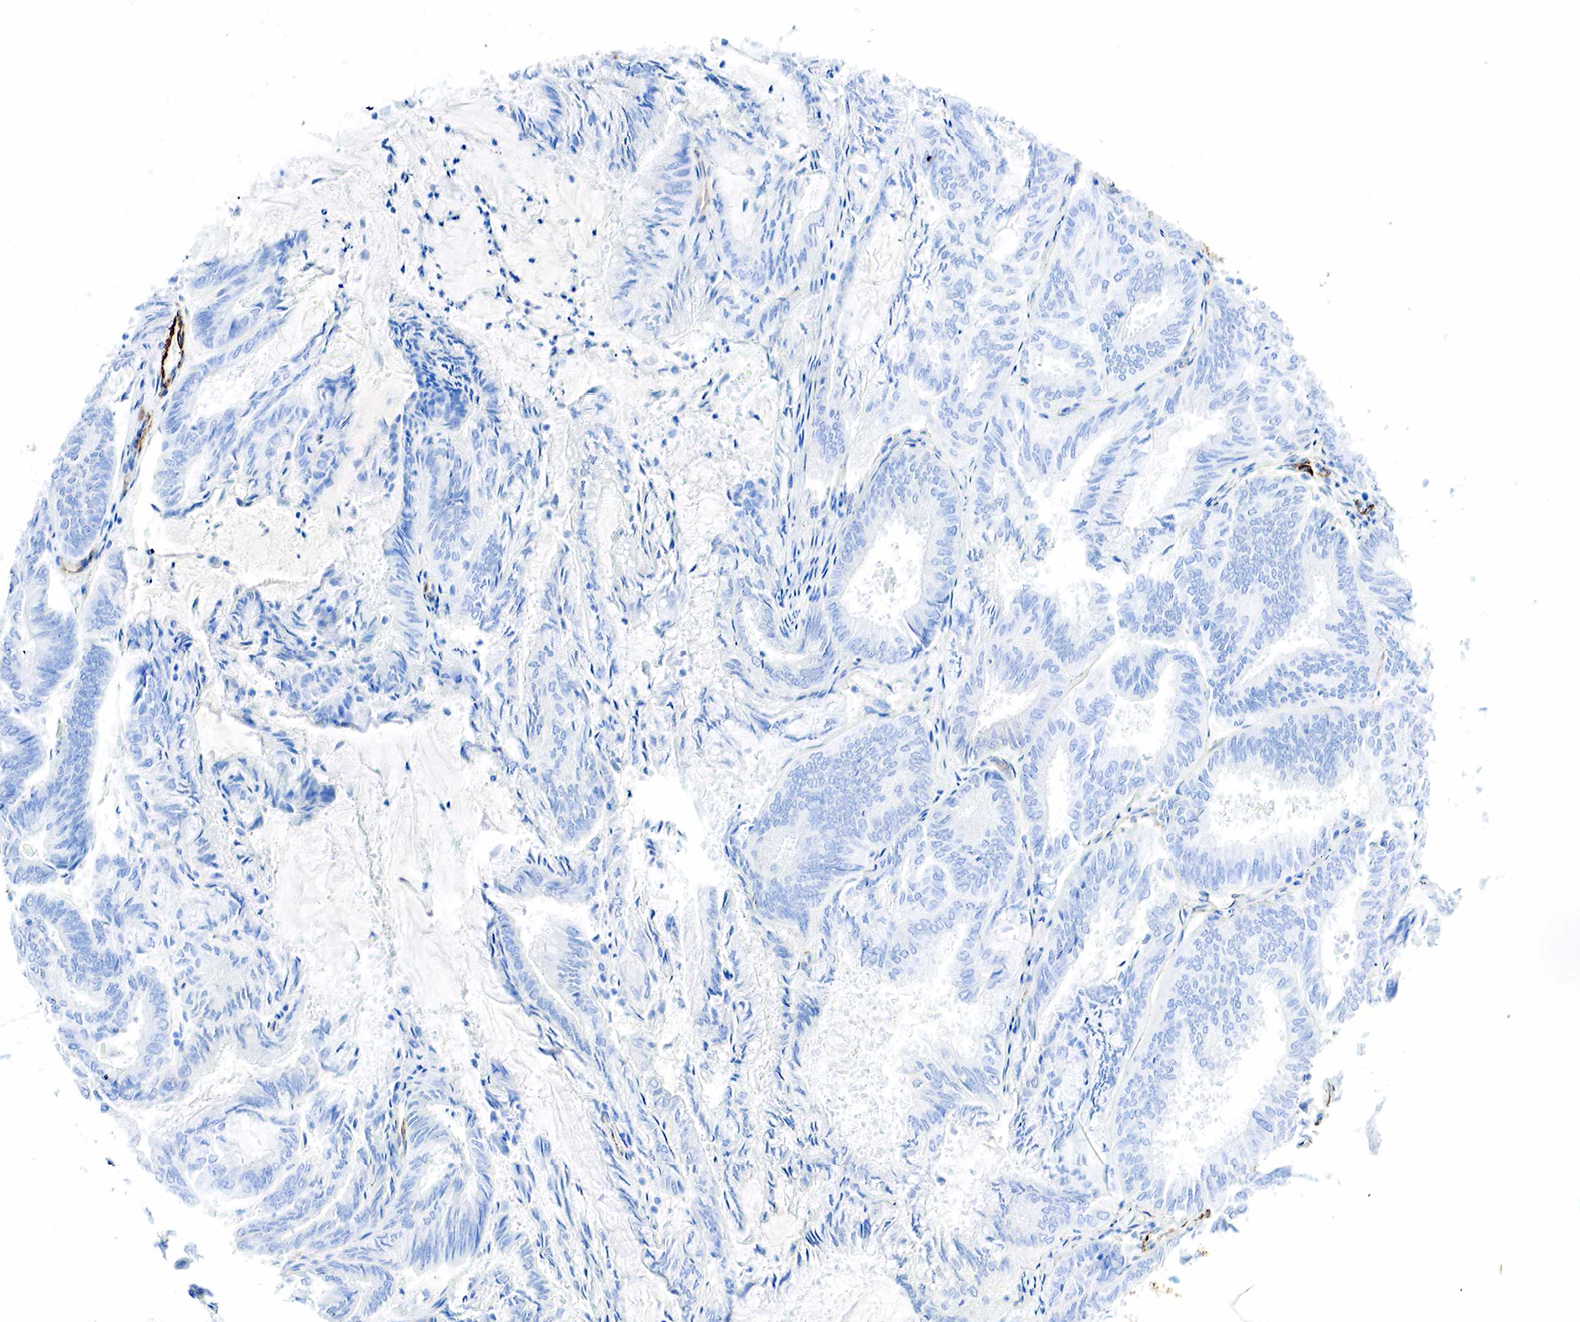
{"staining": {"intensity": "negative", "quantity": "none", "location": "none"}, "tissue": "endometrial cancer", "cell_type": "Tumor cells", "image_type": "cancer", "snomed": [{"axis": "morphology", "description": "Adenocarcinoma, NOS"}, {"axis": "topography", "description": "Endometrium"}], "caption": "Tumor cells show no significant expression in endometrial adenocarcinoma.", "gene": "ACTA1", "patient": {"sex": "female", "age": 59}}